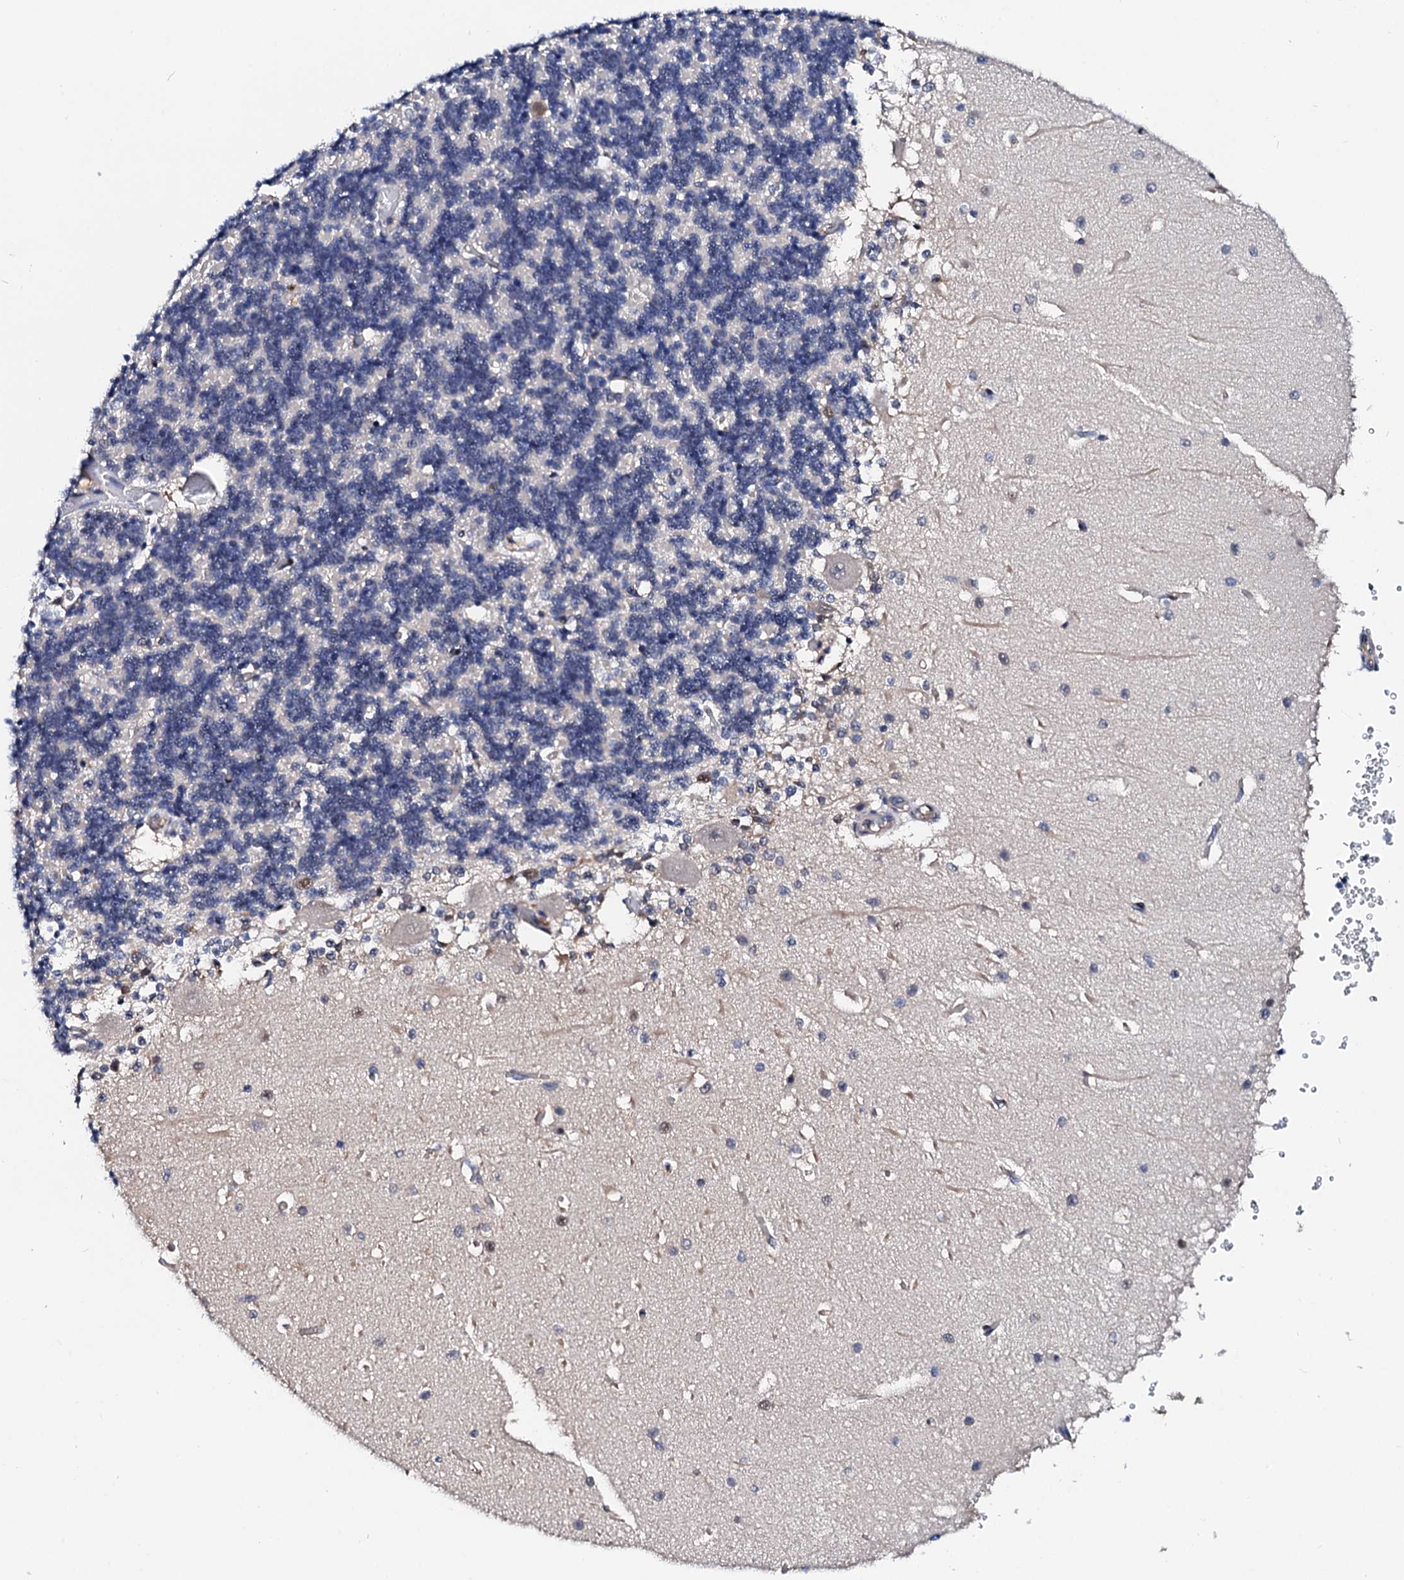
{"staining": {"intensity": "negative", "quantity": "none", "location": "none"}, "tissue": "cerebellum", "cell_type": "Cells in granular layer", "image_type": "normal", "snomed": [{"axis": "morphology", "description": "Normal tissue, NOS"}, {"axis": "topography", "description": "Cerebellum"}], "caption": "A histopathology image of human cerebellum is negative for staining in cells in granular layer. Nuclei are stained in blue.", "gene": "CSN2", "patient": {"sex": "male", "age": 37}}